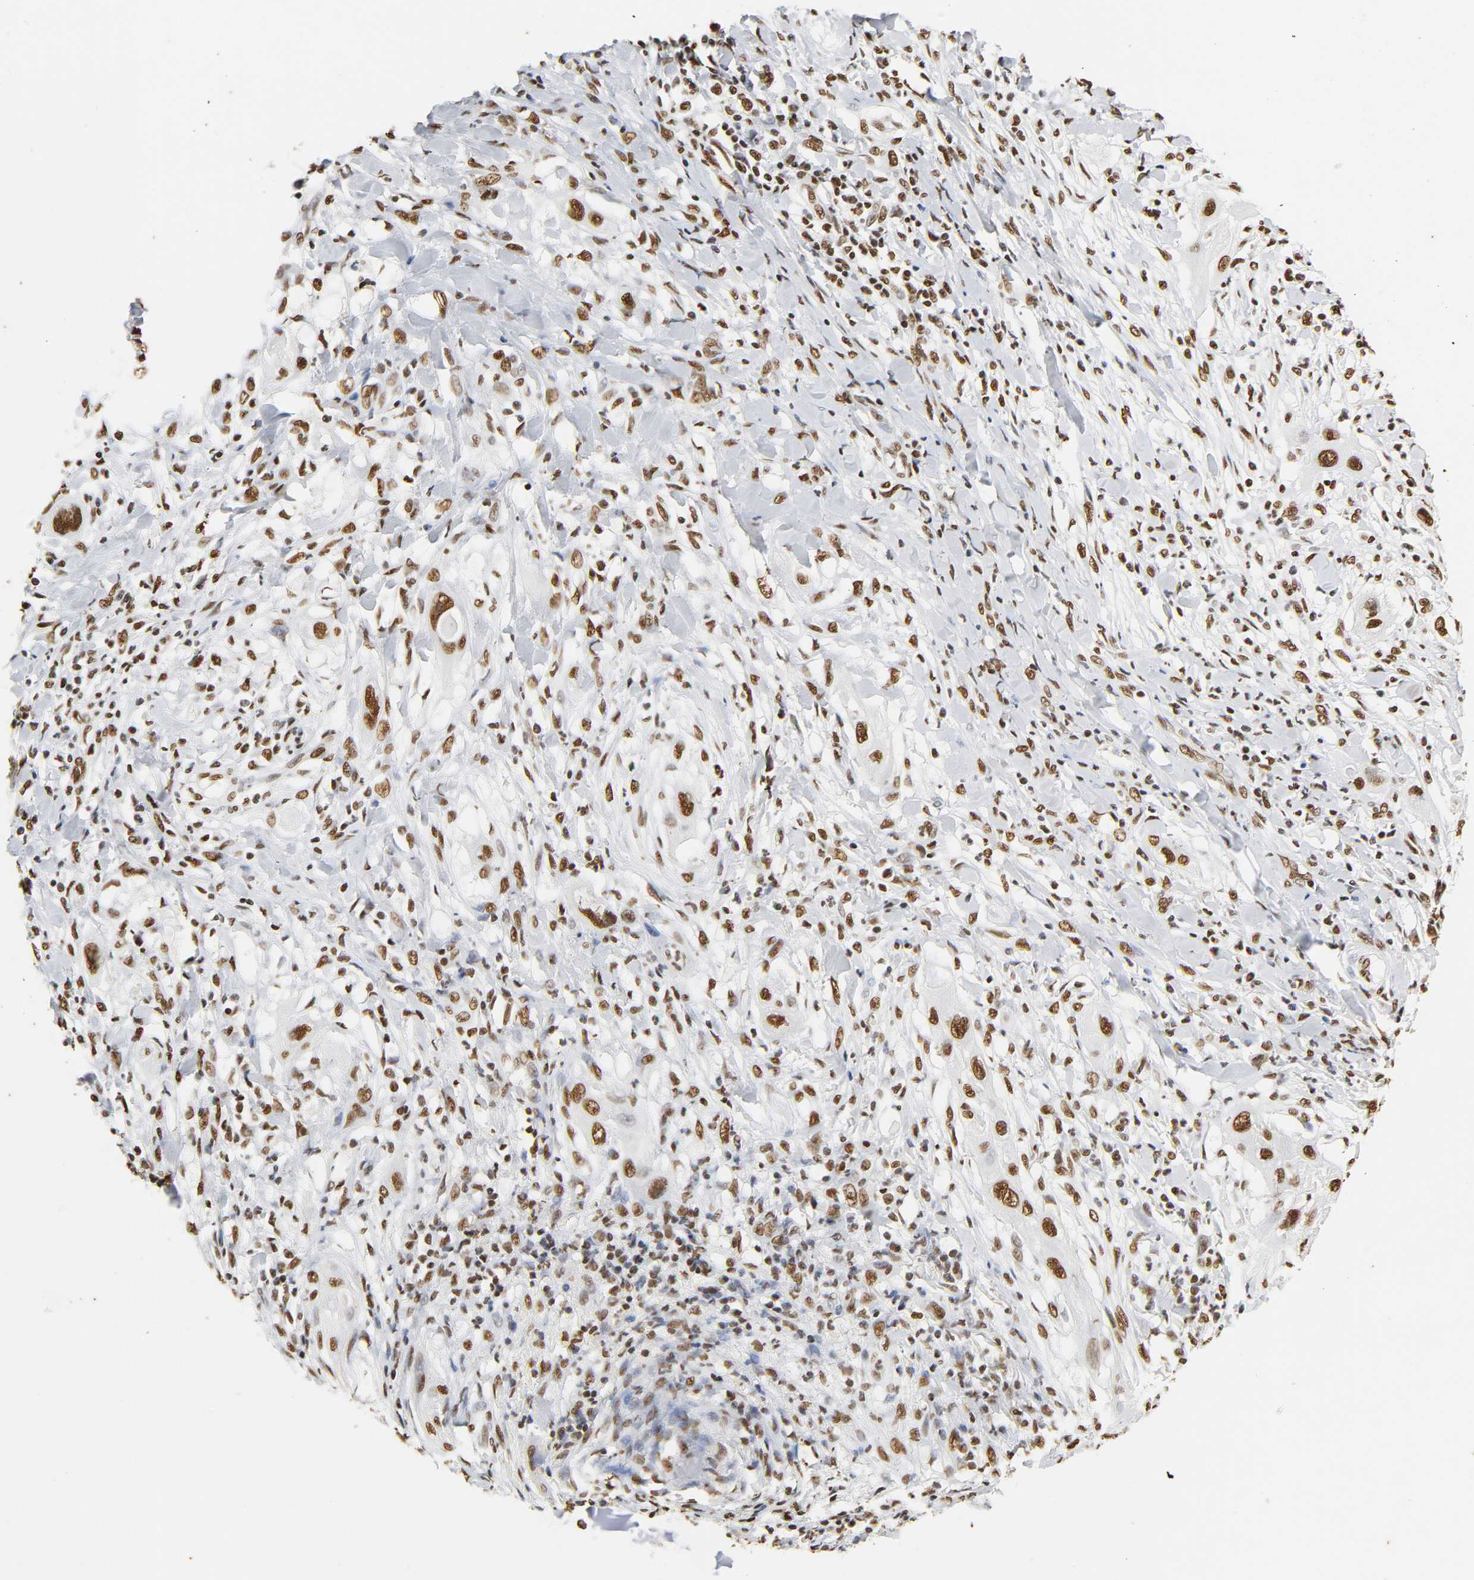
{"staining": {"intensity": "strong", "quantity": ">75%", "location": "nuclear"}, "tissue": "lung cancer", "cell_type": "Tumor cells", "image_type": "cancer", "snomed": [{"axis": "morphology", "description": "Squamous cell carcinoma, NOS"}, {"axis": "topography", "description": "Lung"}], "caption": "A photomicrograph of human squamous cell carcinoma (lung) stained for a protein displays strong nuclear brown staining in tumor cells.", "gene": "HNRNPC", "patient": {"sex": "female", "age": 47}}